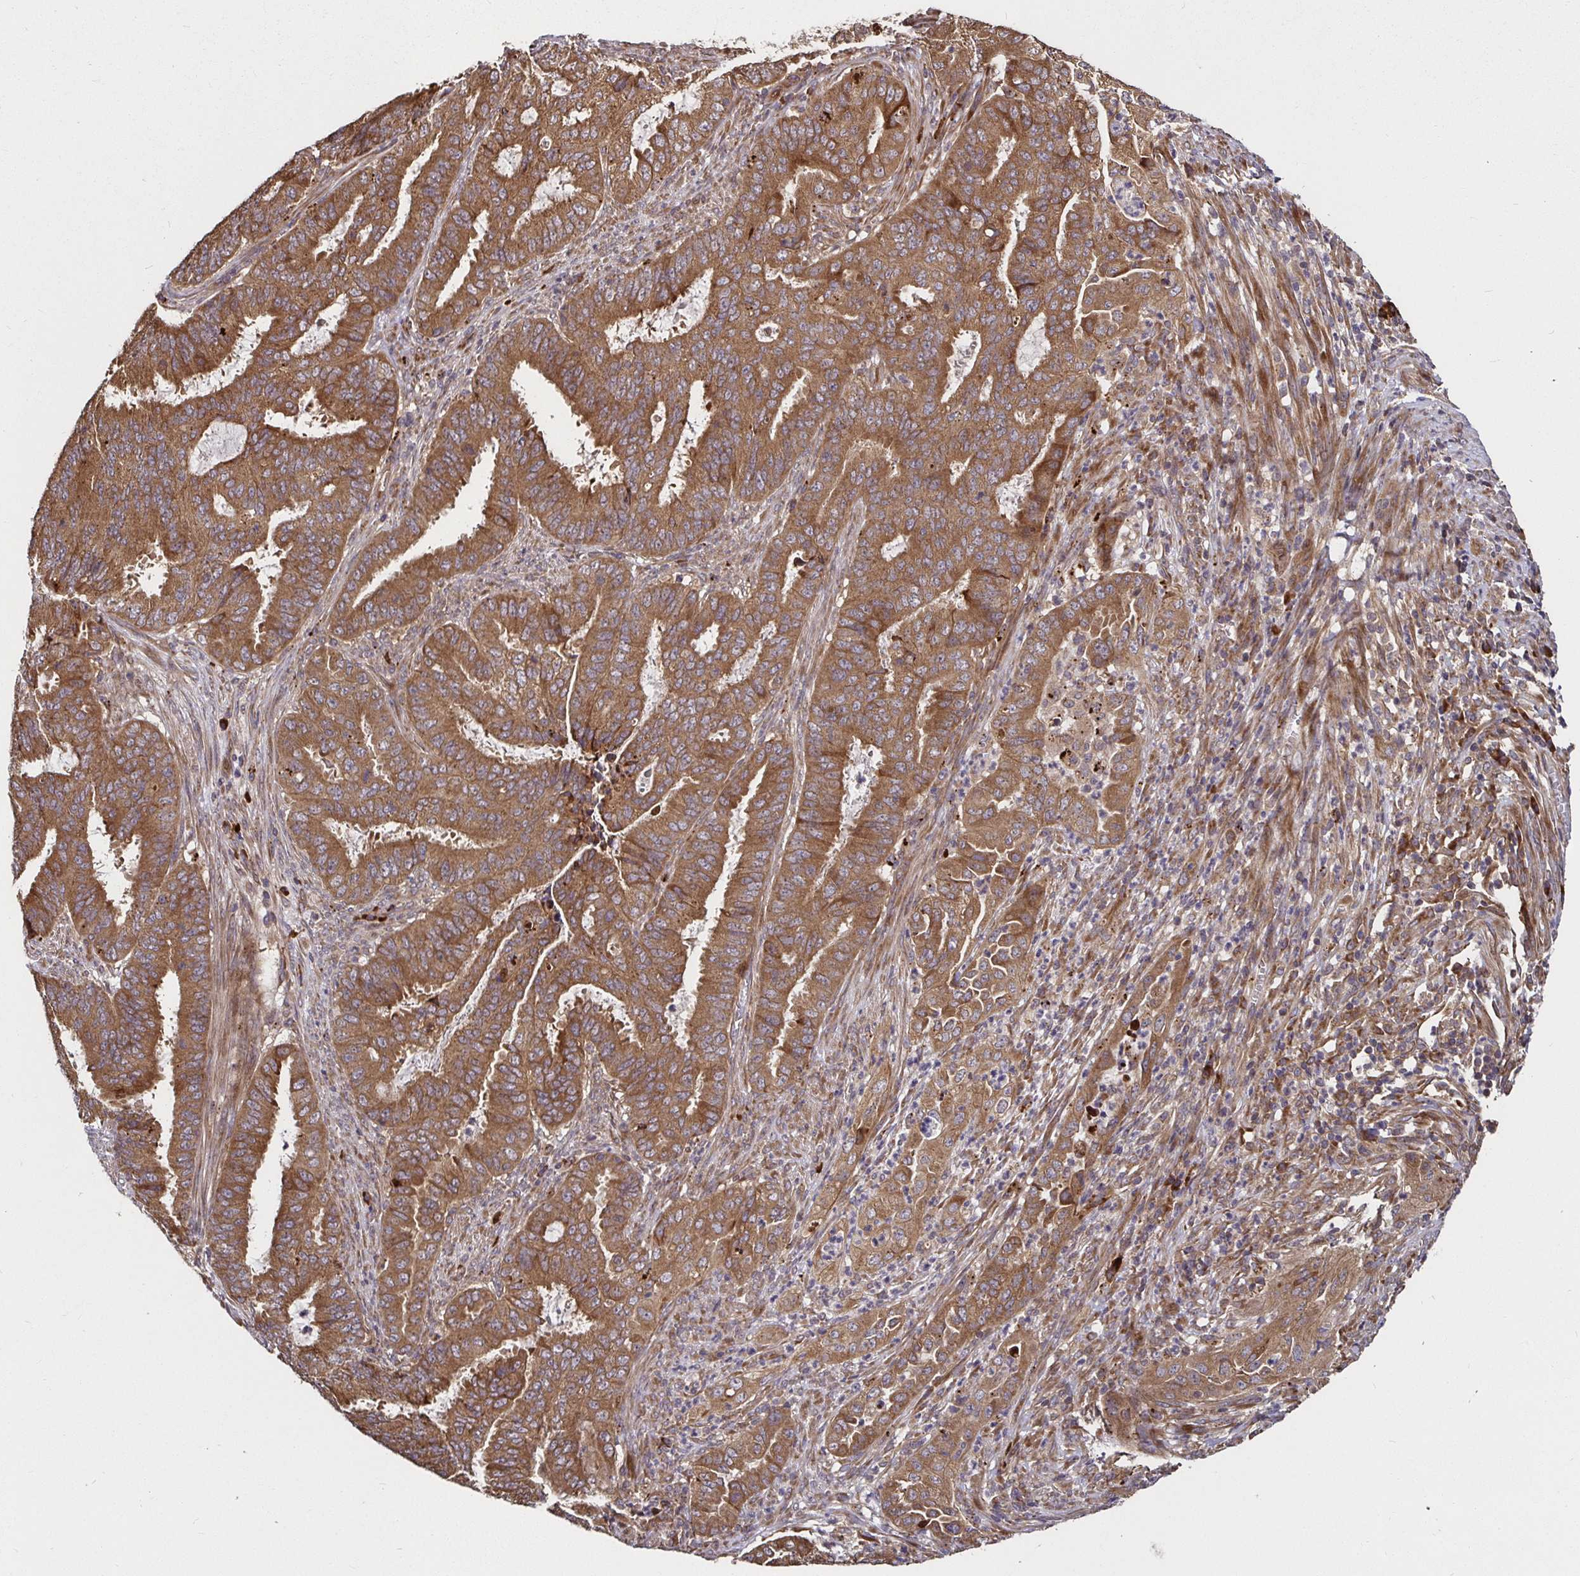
{"staining": {"intensity": "moderate", "quantity": ">75%", "location": "cytoplasmic/membranous"}, "tissue": "endometrial cancer", "cell_type": "Tumor cells", "image_type": "cancer", "snomed": [{"axis": "morphology", "description": "Adenocarcinoma, NOS"}, {"axis": "topography", "description": "Endometrium"}], "caption": "Protein analysis of adenocarcinoma (endometrial) tissue exhibits moderate cytoplasmic/membranous staining in approximately >75% of tumor cells.", "gene": "MLST8", "patient": {"sex": "female", "age": 51}}